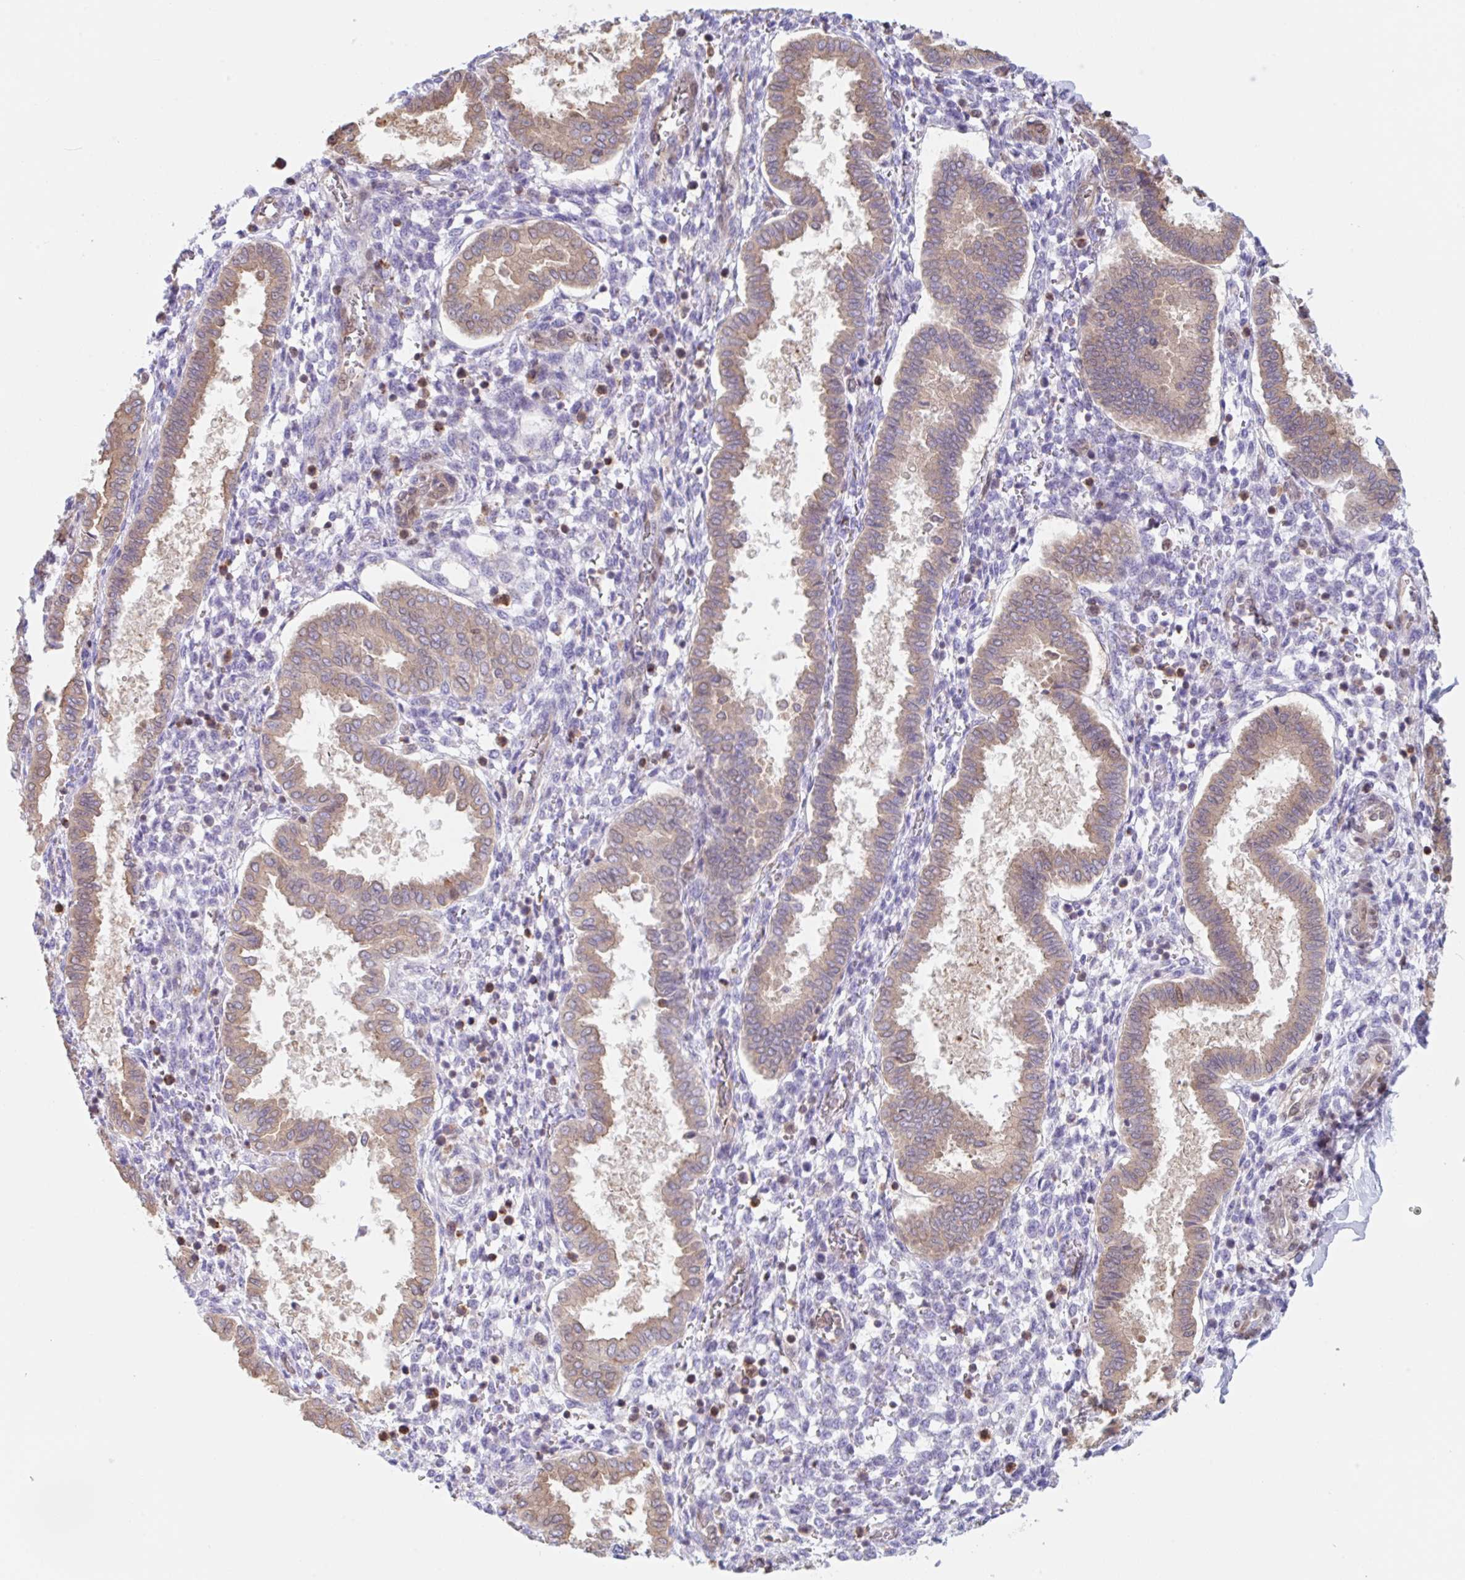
{"staining": {"intensity": "negative", "quantity": "none", "location": "none"}, "tissue": "endometrium", "cell_type": "Cells in endometrial stroma", "image_type": "normal", "snomed": [{"axis": "morphology", "description": "Normal tissue, NOS"}, {"axis": "topography", "description": "Endometrium"}], "caption": "A high-resolution image shows immunohistochemistry staining of unremarkable endometrium, which exhibits no significant staining in cells in endometrial stroma.", "gene": "TBPL2", "patient": {"sex": "female", "age": 24}}